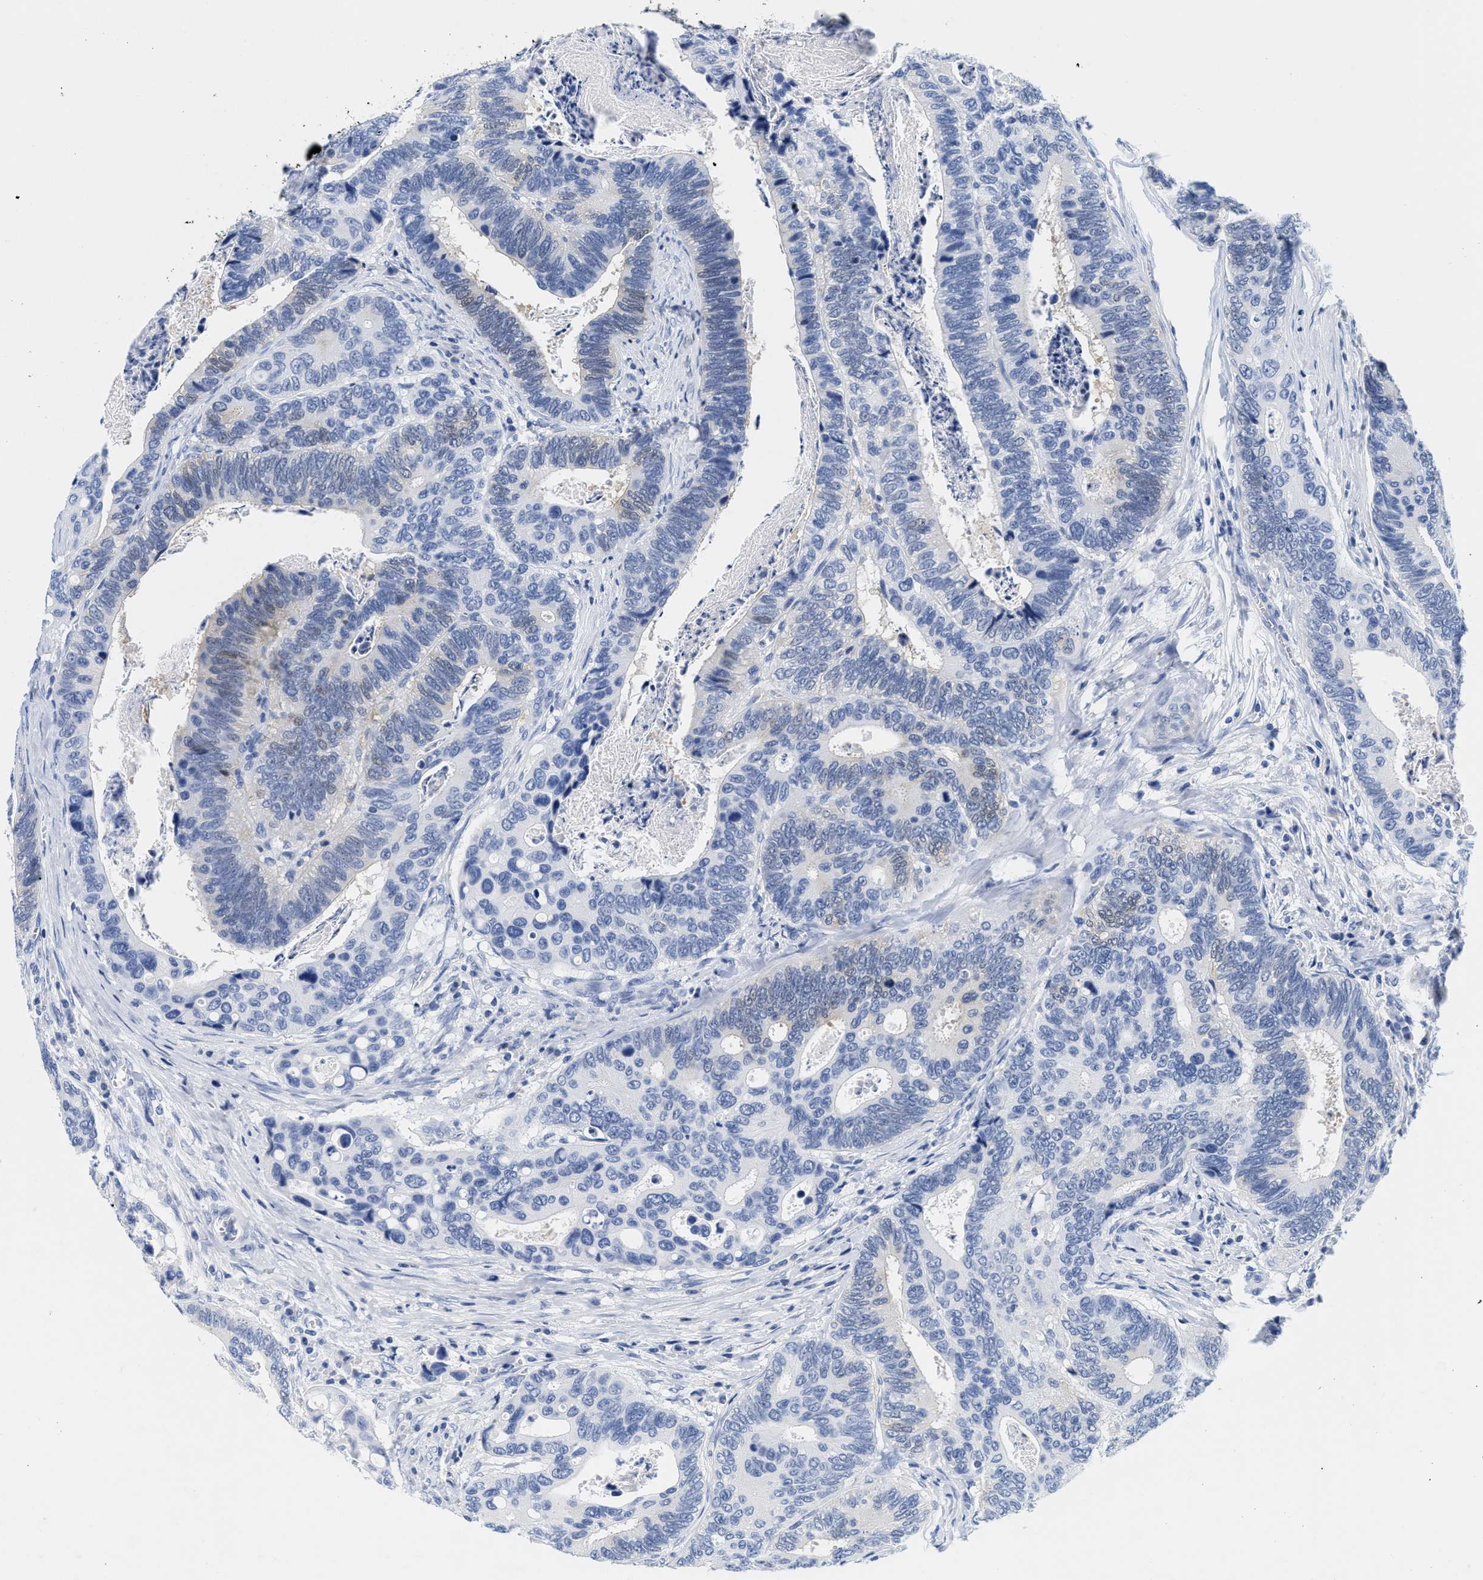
{"staining": {"intensity": "negative", "quantity": "none", "location": "none"}, "tissue": "colorectal cancer", "cell_type": "Tumor cells", "image_type": "cancer", "snomed": [{"axis": "morphology", "description": "Inflammation, NOS"}, {"axis": "morphology", "description": "Adenocarcinoma, NOS"}, {"axis": "topography", "description": "Colon"}], "caption": "Photomicrograph shows no protein positivity in tumor cells of adenocarcinoma (colorectal) tissue.", "gene": "TTC3", "patient": {"sex": "male", "age": 72}}